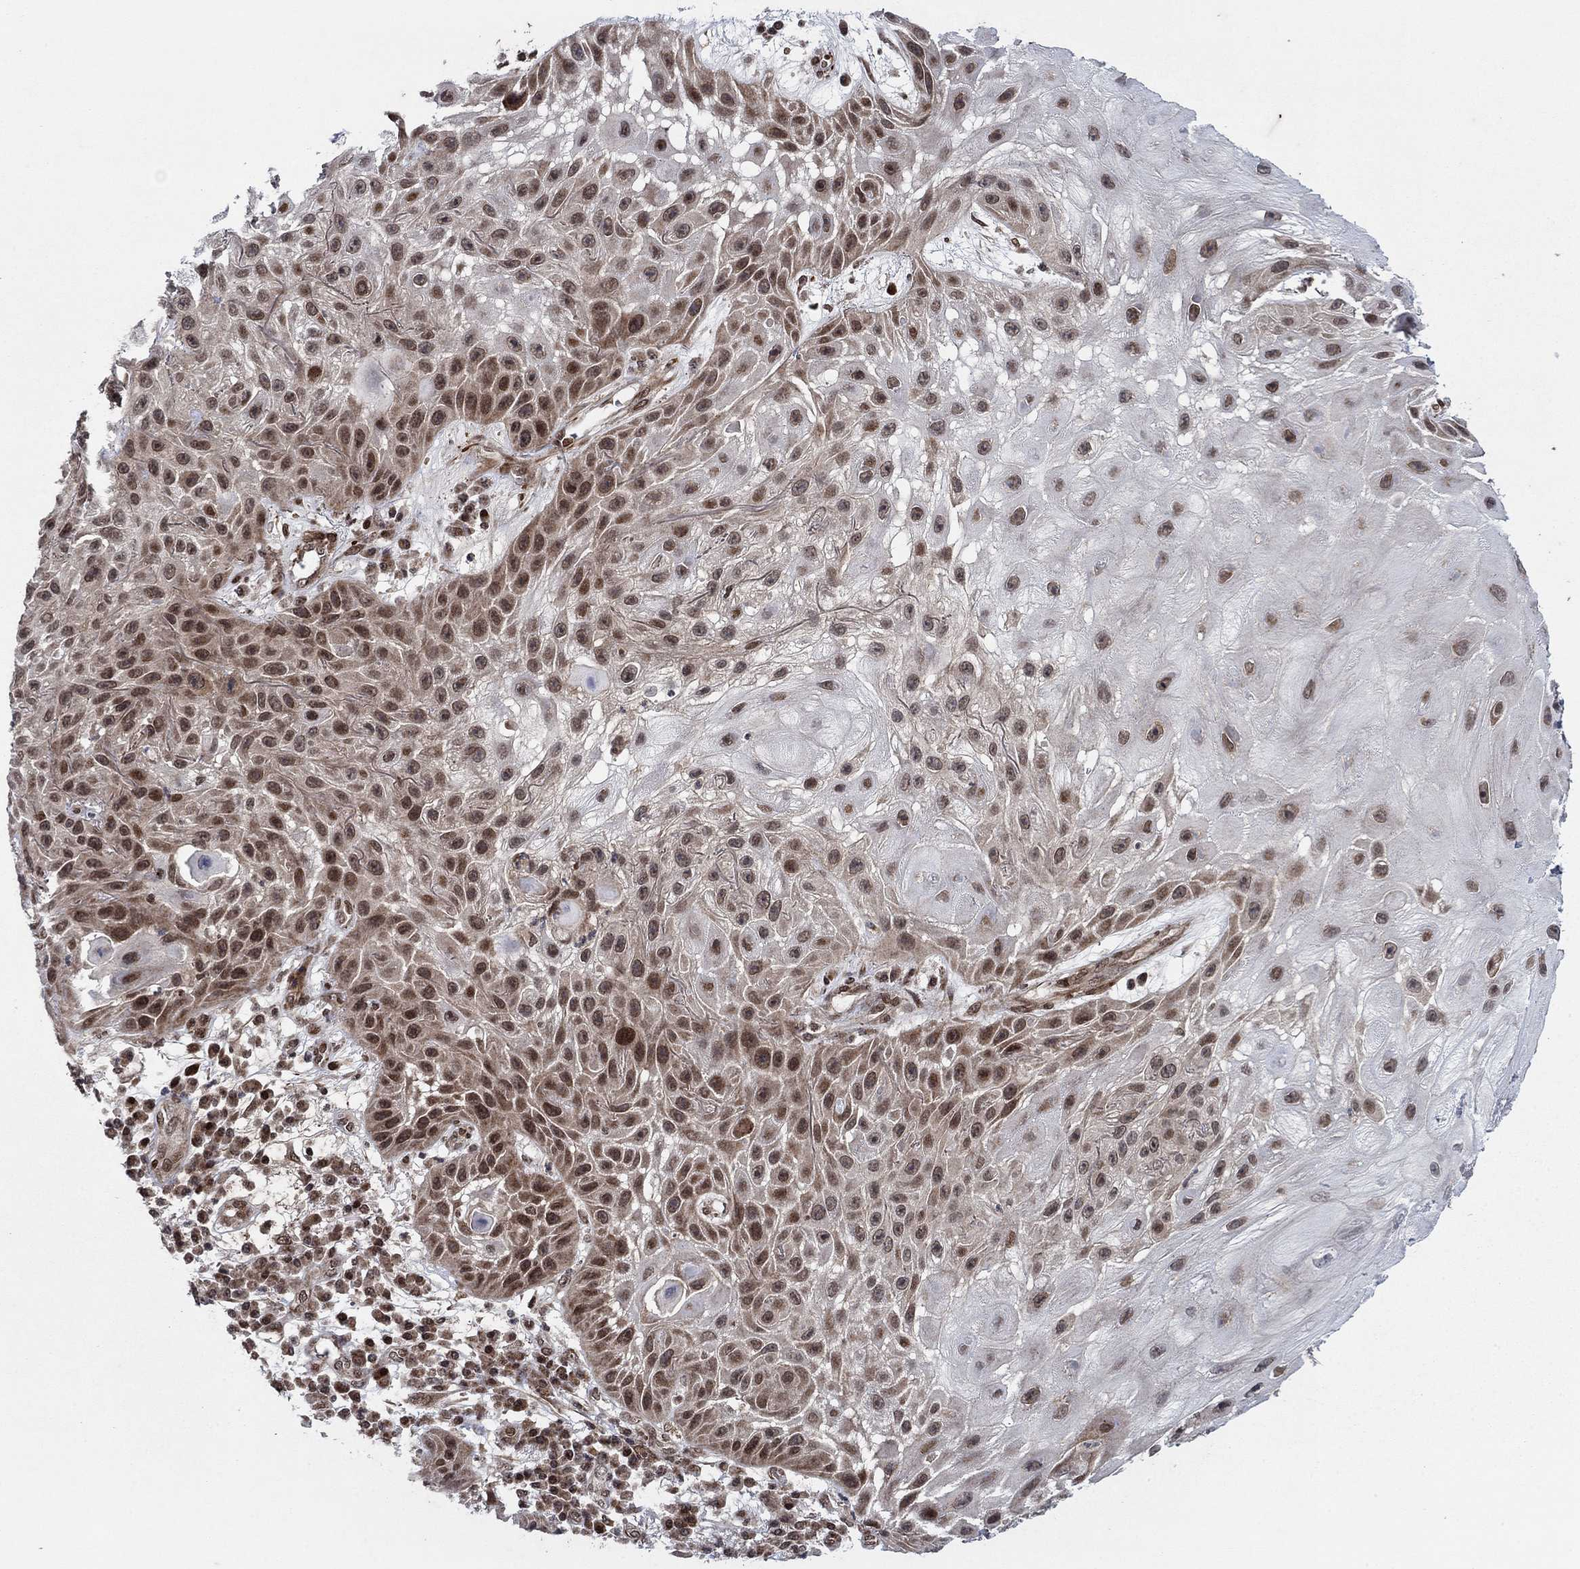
{"staining": {"intensity": "moderate", "quantity": "25%-75%", "location": "nuclear"}, "tissue": "skin cancer", "cell_type": "Tumor cells", "image_type": "cancer", "snomed": [{"axis": "morphology", "description": "Normal tissue, NOS"}, {"axis": "morphology", "description": "Squamous cell carcinoma, NOS"}, {"axis": "topography", "description": "Skin"}], "caption": "A micrograph of human skin cancer (squamous cell carcinoma) stained for a protein demonstrates moderate nuclear brown staining in tumor cells.", "gene": "PRICKLE4", "patient": {"sex": "male", "age": 79}}